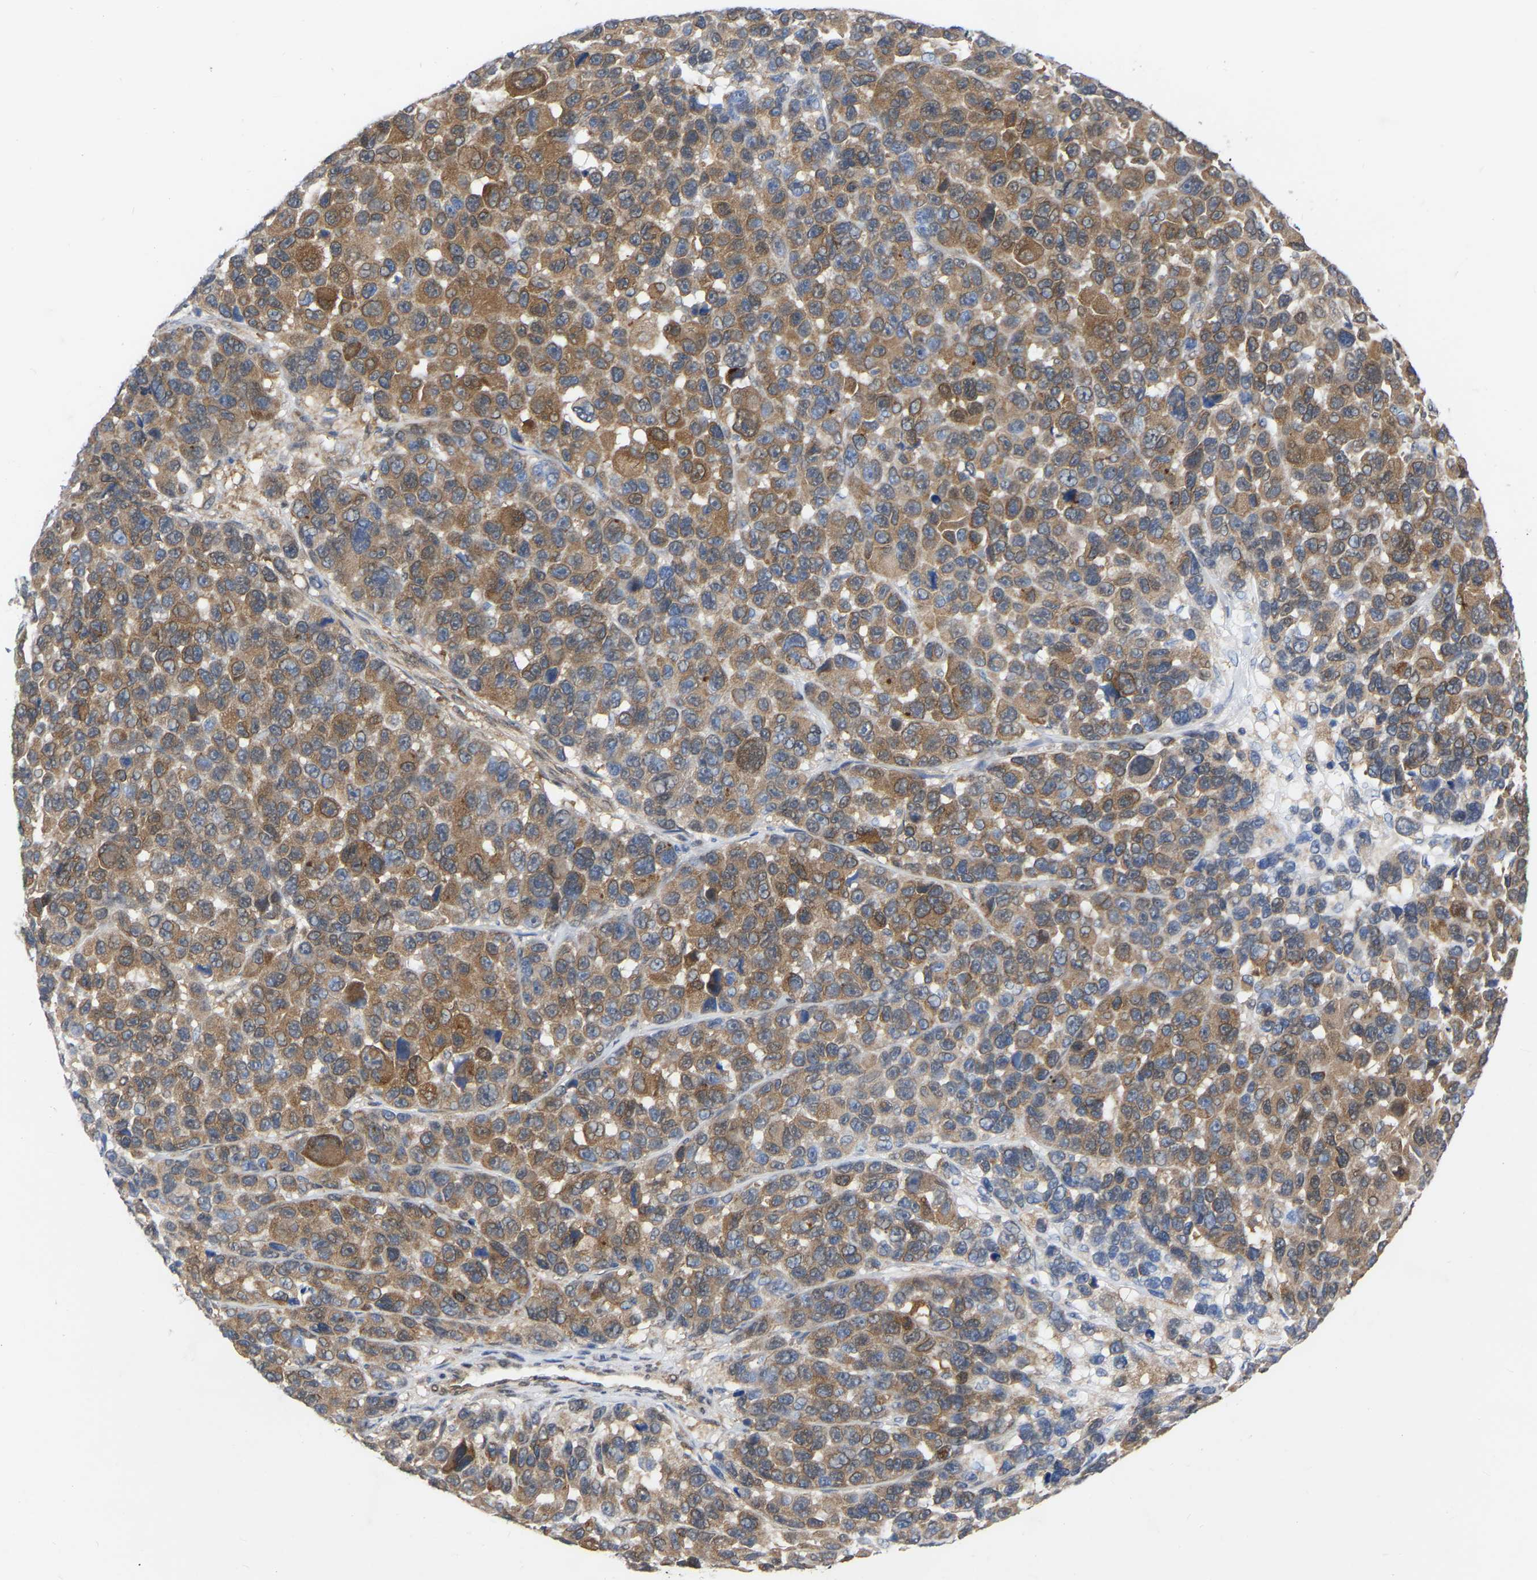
{"staining": {"intensity": "moderate", "quantity": ">75%", "location": "cytoplasmic/membranous"}, "tissue": "melanoma", "cell_type": "Tumor cells", "image_type": "cancer", "snomed": [{"axis": "morphology", "description": "Malignant melanoma, NOS"}, {"axis": "topography", "description": "Skin"}], "caption": "Melanoma stained with a protein marker shows moderate staining in tumor cells.", "gene": "UBE4B", "patient": {"sex": "male", "age": 53}}